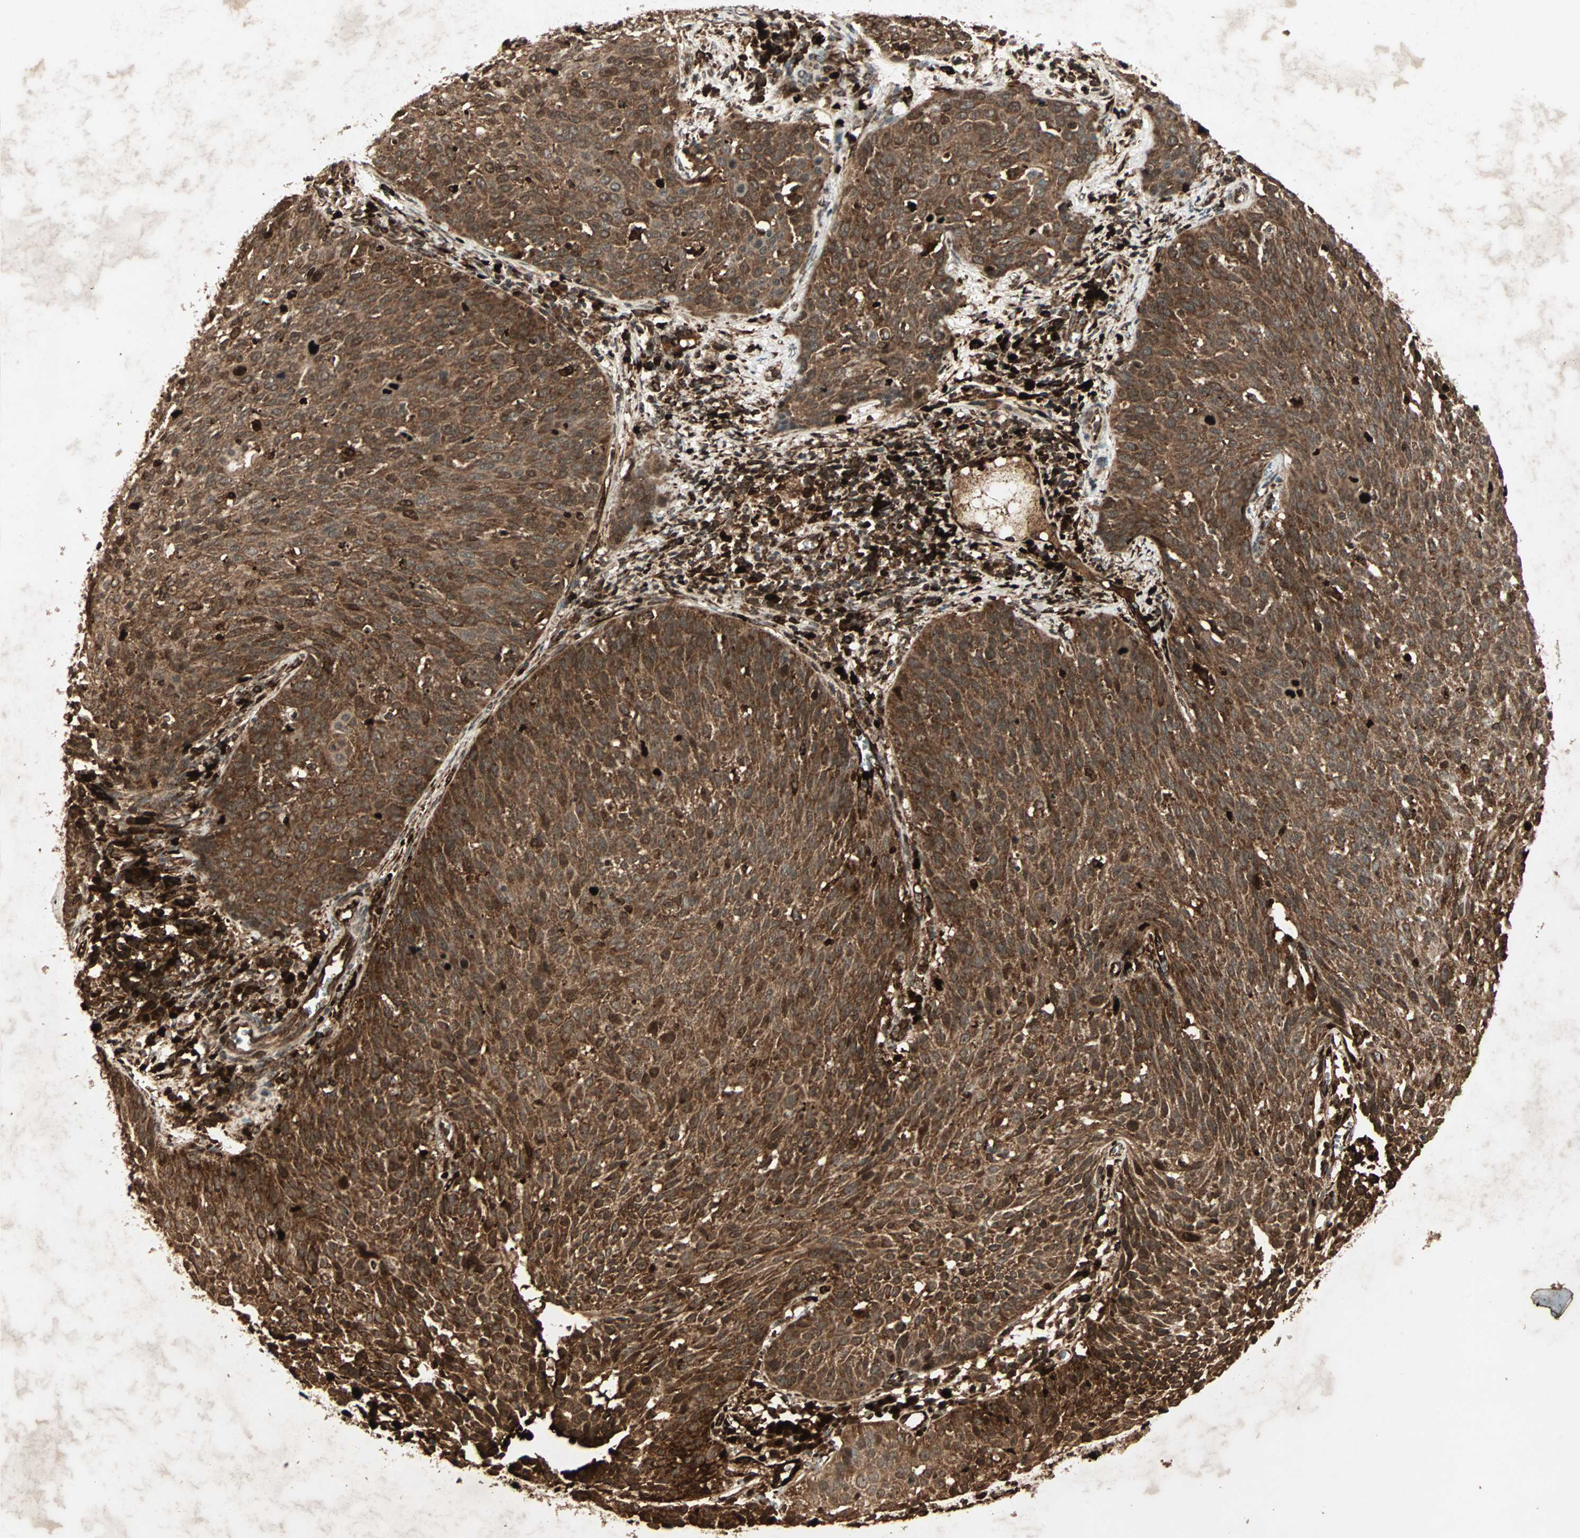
{"staining": {"intensity": "strong", "quantity": ">75%", "location": "cytoplasmic/membranous"}, "tissue": "cervical cancer", "cell_type": "Tumor cells", "image_type": "cancer", "snomed": [{"axis": "morphology", "description": "Squamous cell carcinoma, NOS"}, {"axis": "topography", "description": "Cervix"}], "caption": "Protein expression analysis of squamous cell carcinoma (cervical) displays strong cytoplasmic/membranous expression in about >75% of tumor cells.", "gene": "RFFL", "patient": {"sex": "female", "age": 38}}